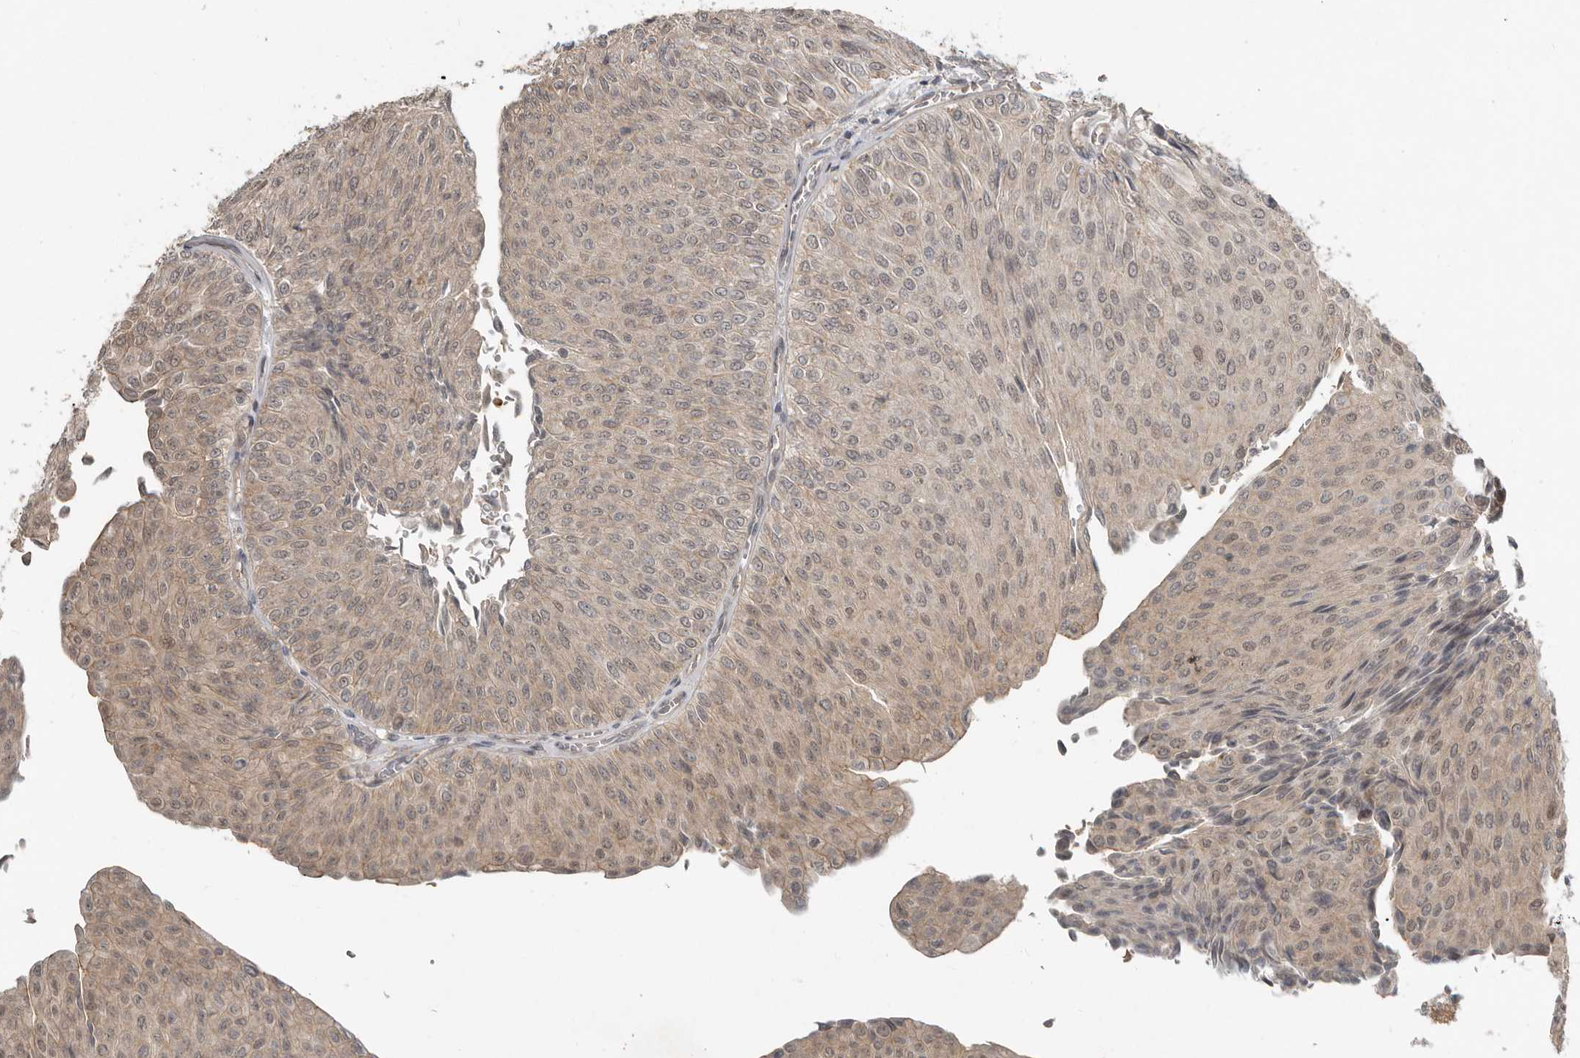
{"staining": {"intensity": "weak", "quantity": ">75%", "location": "cytoplasmic/membranous,nuclear"}, "tissue": "urothelial cancer", "cell_type": "Tumor cells", "image_type": "cancer", "snomed": [{"axis": "morphology", "description": "Urothelial carcinoma, Low grade"}, {"axis": "topography", "description": "Urinary bladder"}], "caption": "Protein staining demonstrates weak cytoplasmic/membranous and nuclear positivity in approximately >75% of tumor cells in urothelial cancer.", "gene": "TEAD3", "patient": {"sex": "male", "age": 78}}